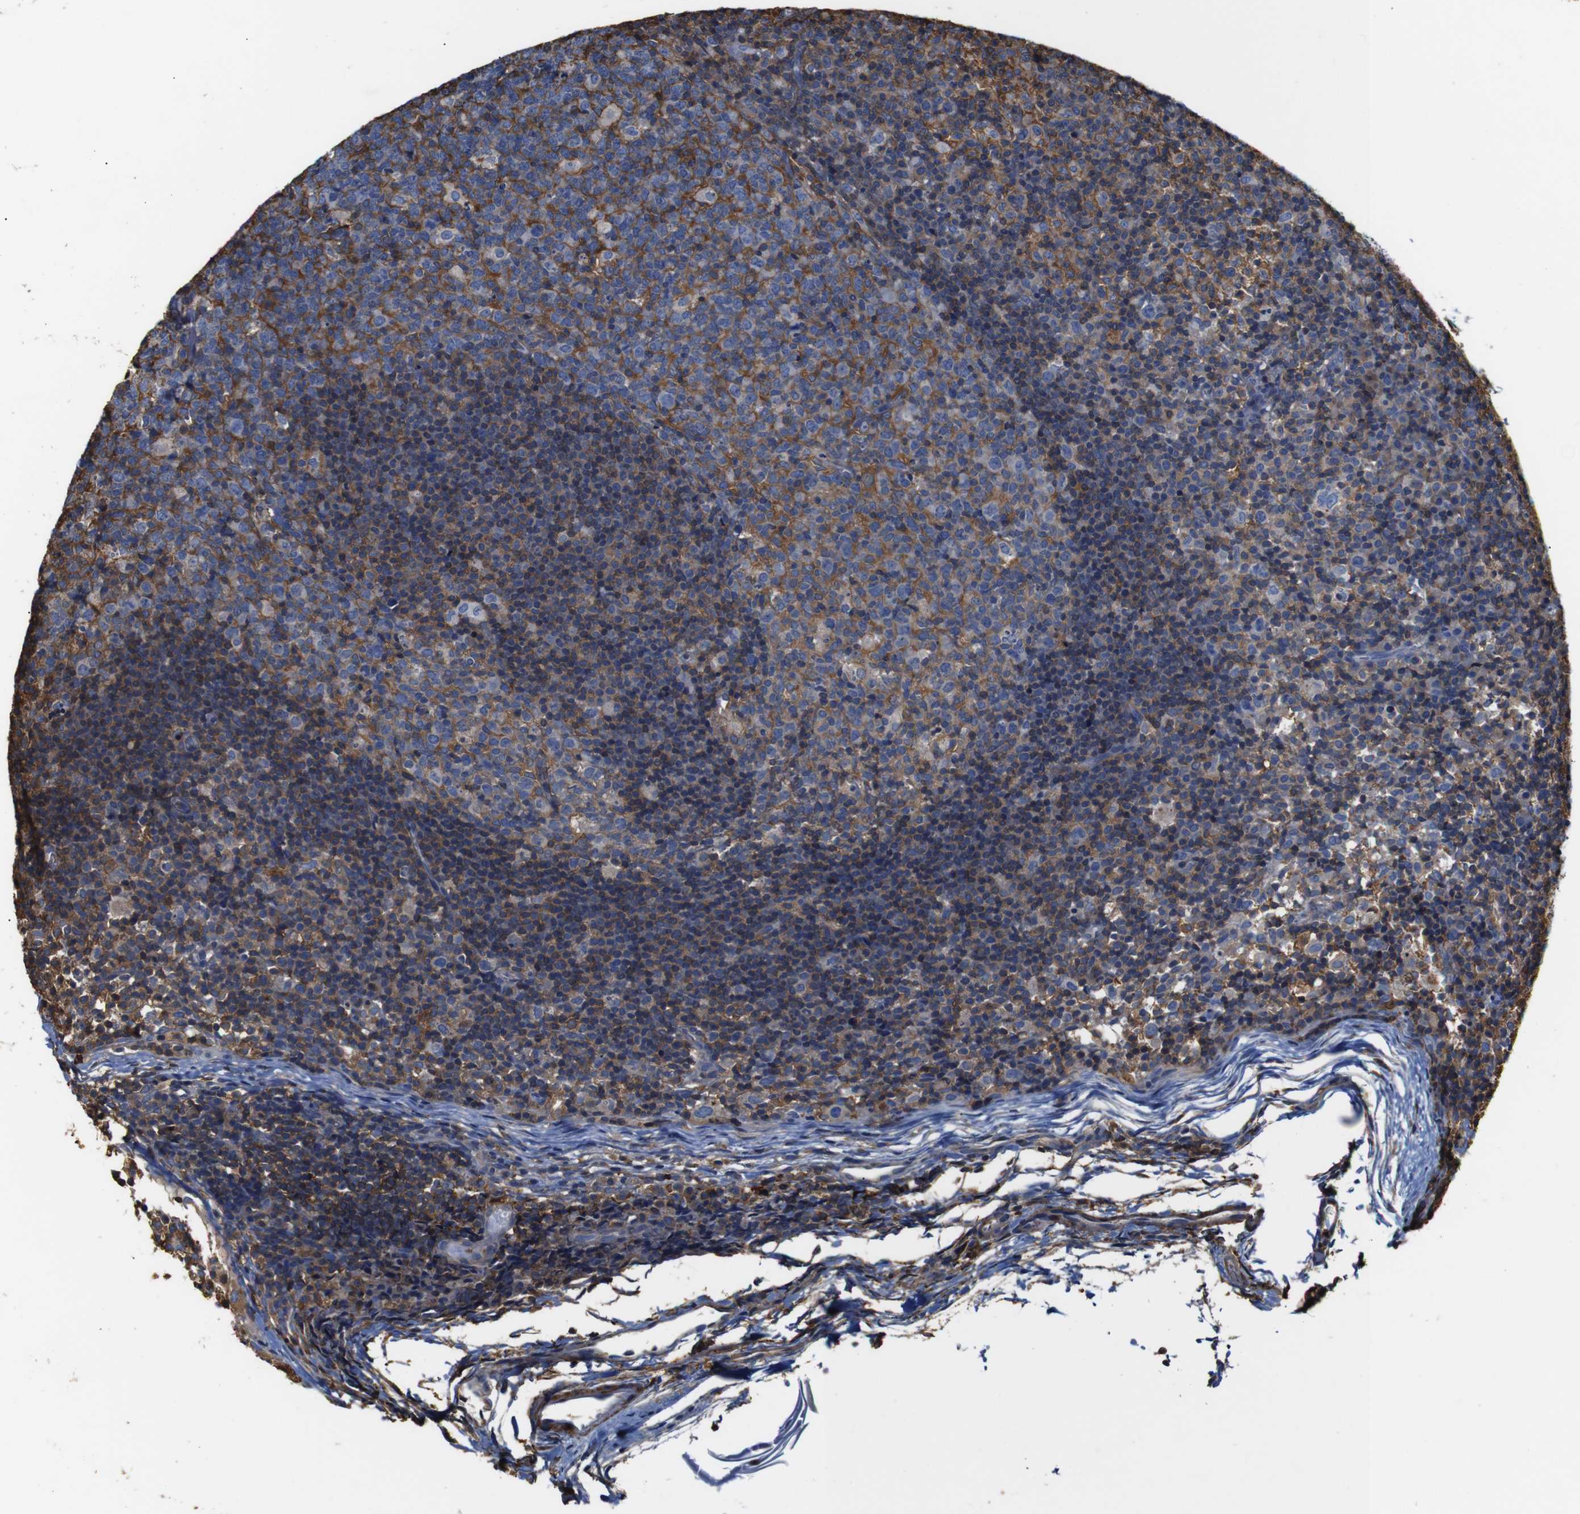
{"staining": {"intensity": "moderate", "quantity": "25%-75%", "location": "cytoplasmic/membranous"}, "tissue": "lymph node", "cell_type": "Germinal center cells", "image_type": "normal", "snomed": [{"axis": "morphology", "description": "Normal tissue, NOS"}, {"axis": "morphology", "description": "Inflammation, NOS"}, {"axis": "topography", "description": "Lymph node"}], "caption": "This image shows immunohistochemistry staining of unremarkable human lymph node, with medium moderate cytoplasmic/membranous staining in approximately 25%-75% of germinal center cells.", "gene": "PI4KA", "patient": {"sex": "male", "age": 55}}